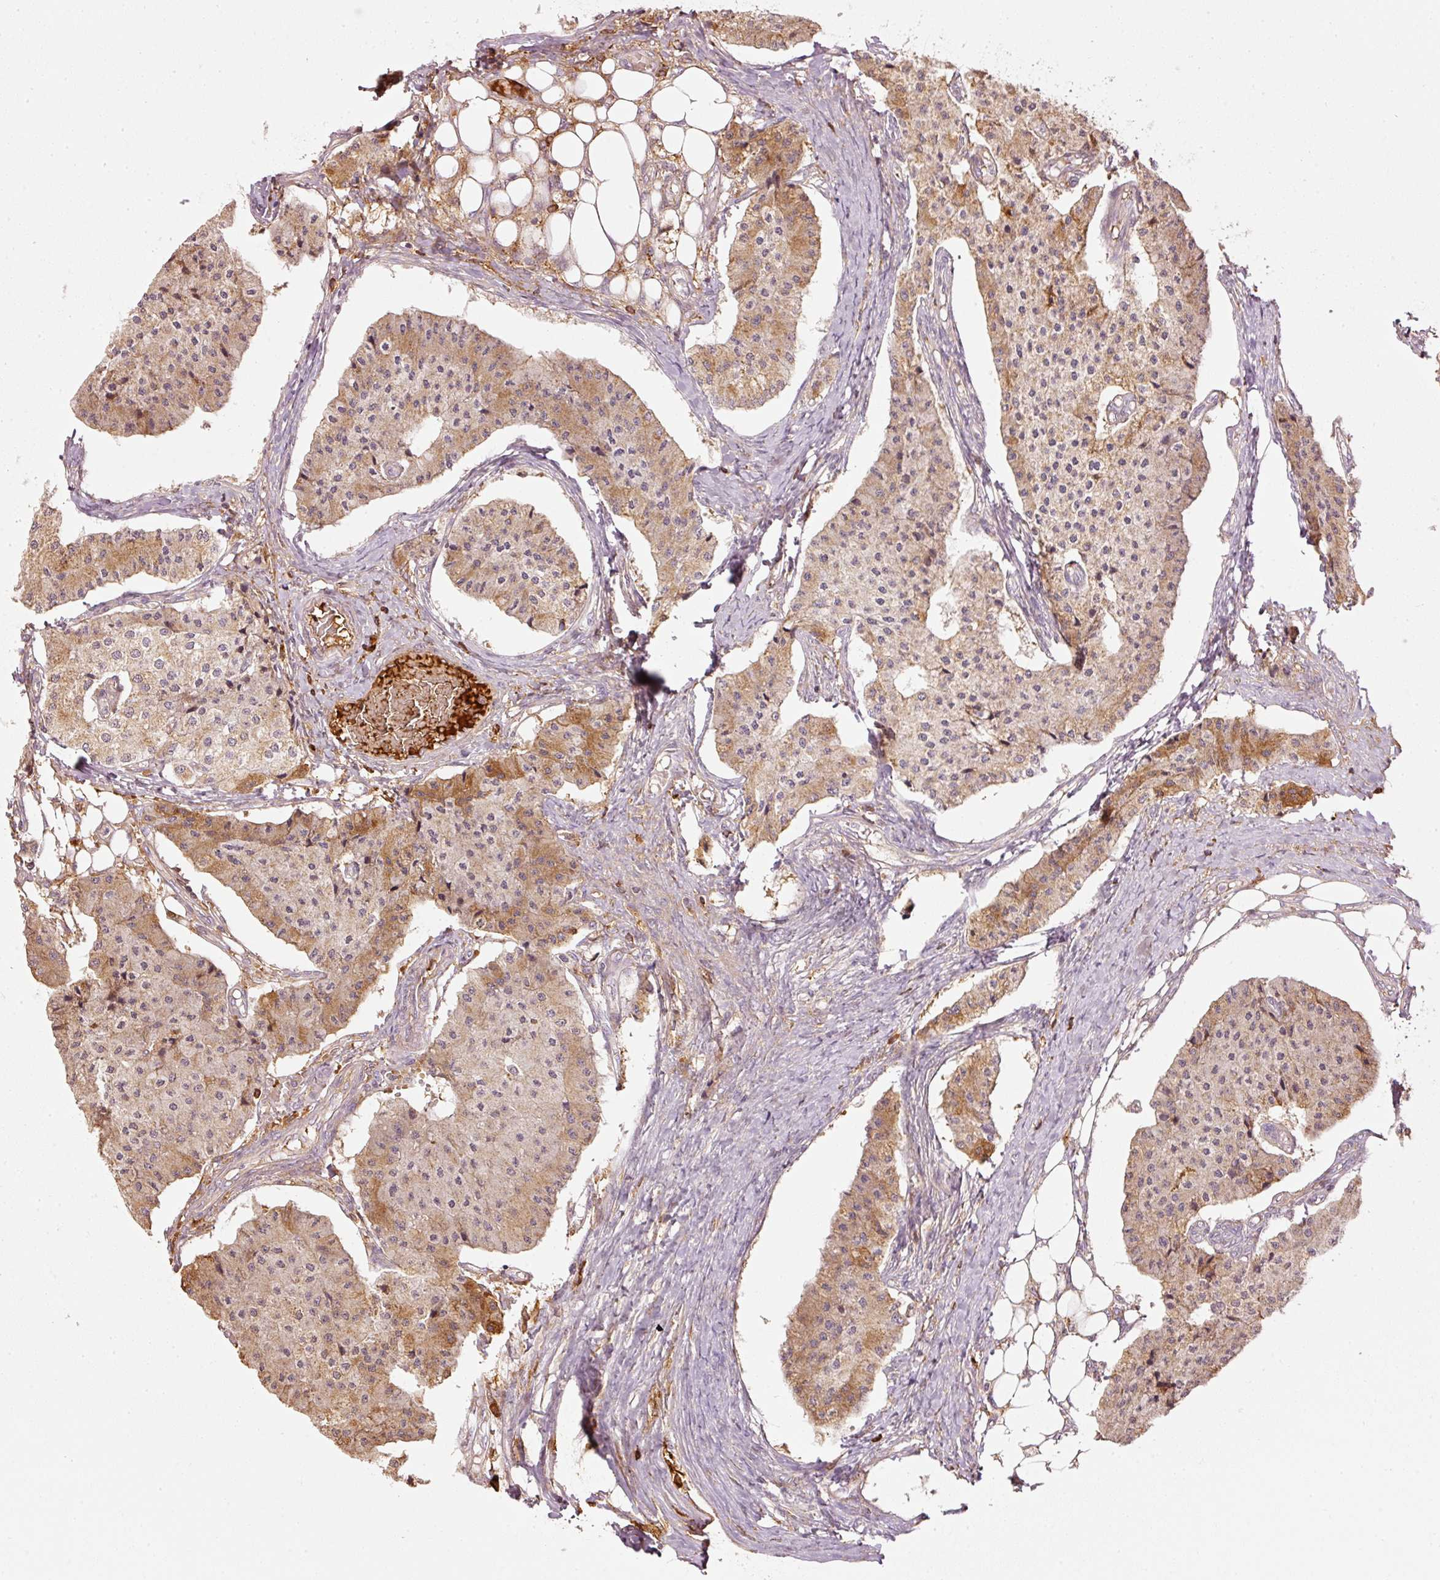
{"staining": {"intensity": "moderate", "quantity": "25%-75%", "location": "cytoplasmic/membranous"}, "tissue": "carcinoid", "cell_type": "Tumor cells", "image_type": "cancer", "snomed": [{"axis": "morphology", "description": "Carcinoid, malignant, NOS"}, {"axis": "topography", "description": "Colon"}], "caption": "An immunohistochemistry (IHC) histopathology image of neoplastic tissue is shown. Protein staining in brown shows moderate cytoplasmic/membranous positivity in carcinoid (malignant) within tumor cells.", "gene": "SERPING1", "patient": {"sex": "female", "age": 52}}